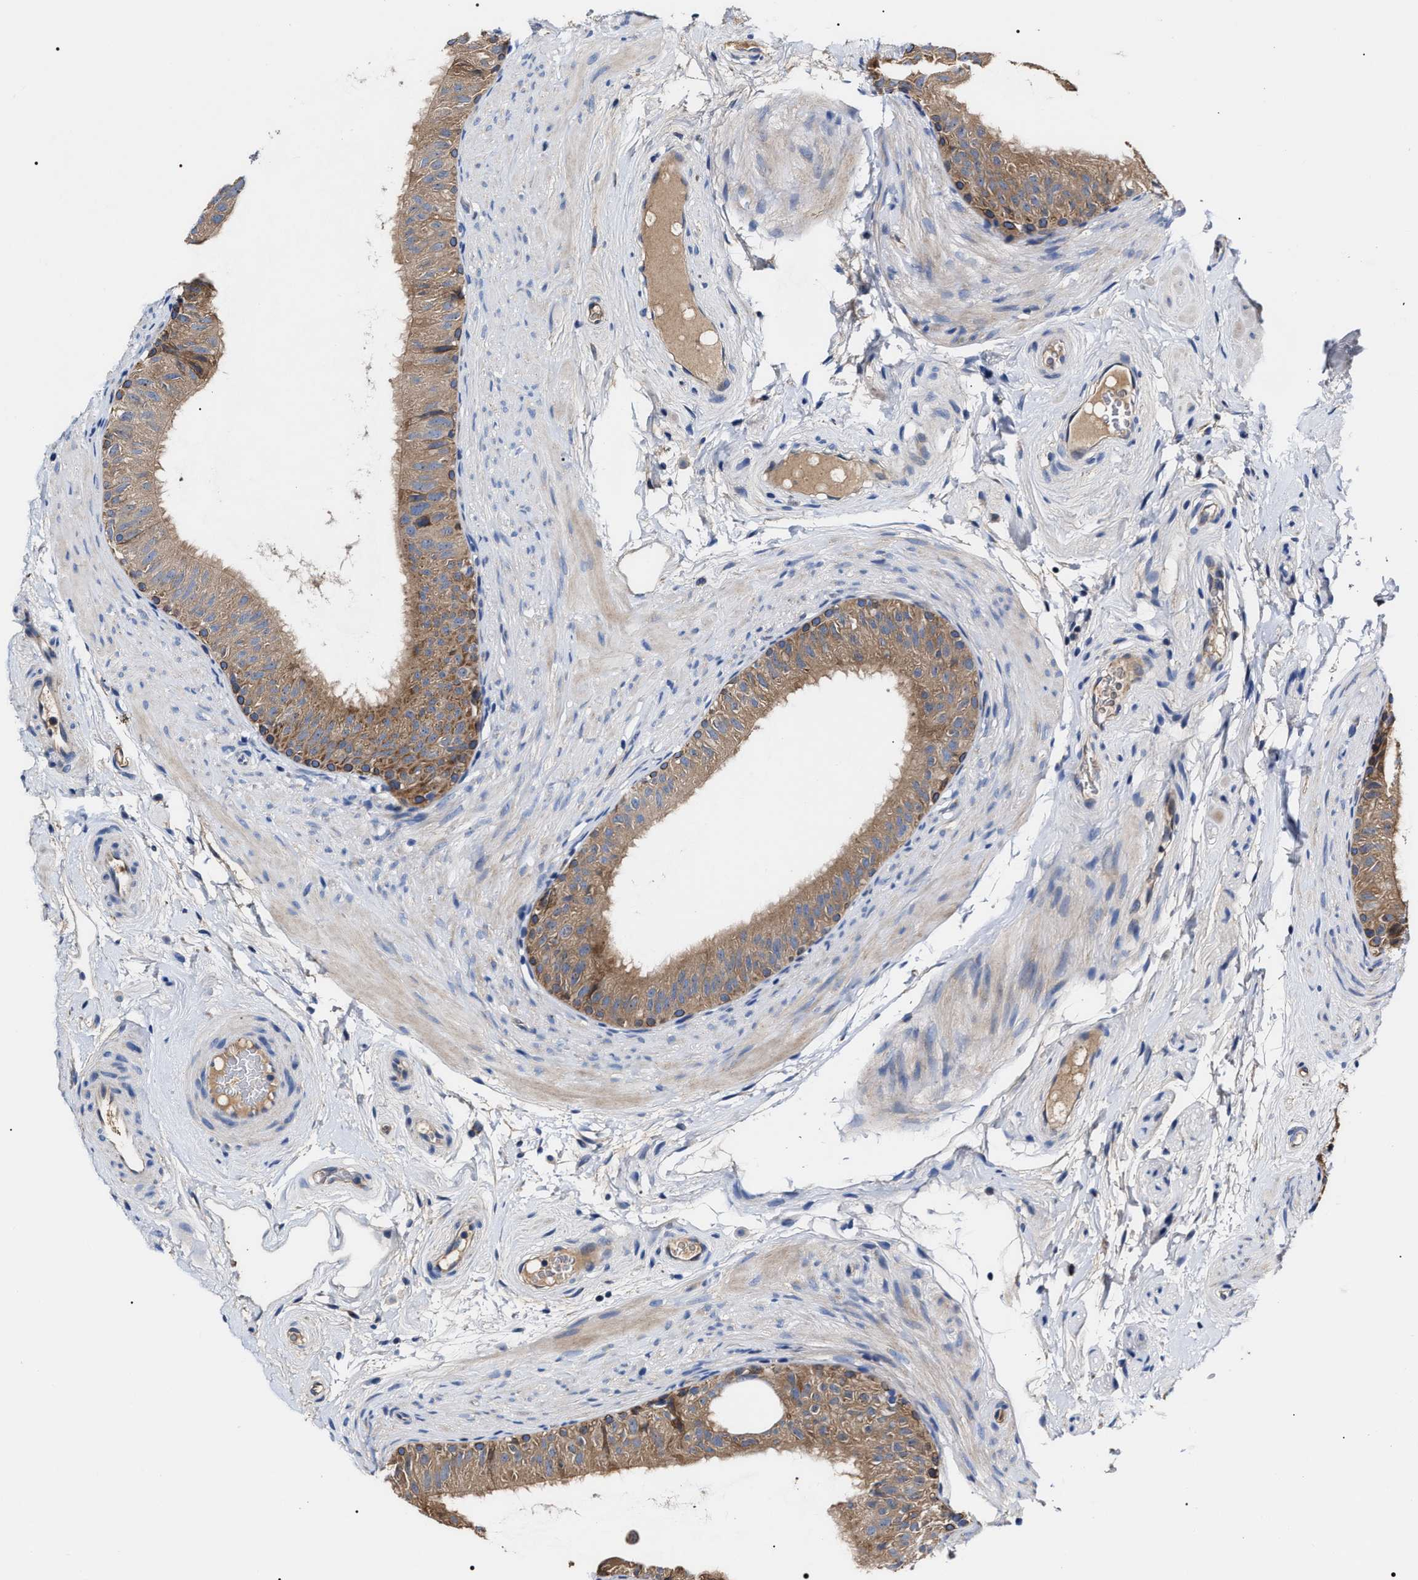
{"staining": {"intensity": "moderate", "quantity": ">75%", "location": "cytoplasmic/membranous"}, "tissue": "epididymis", "cell_type": "Glandular cells", "image_type": "normal", "snomed": [{"axis": "morphology", "description": "Normal tissue, NOS"}, {"axis": "topography", "description": "Epididymis"}], "caption": "This histopathology image shows immunohistochemistry staining of normal human epididymis, with medium moderate cytoplasmic/membranous expression in approximately >75% of glandular cells.", "gene": "MACC1", "patient": {"sex": "male", "age": 34}}